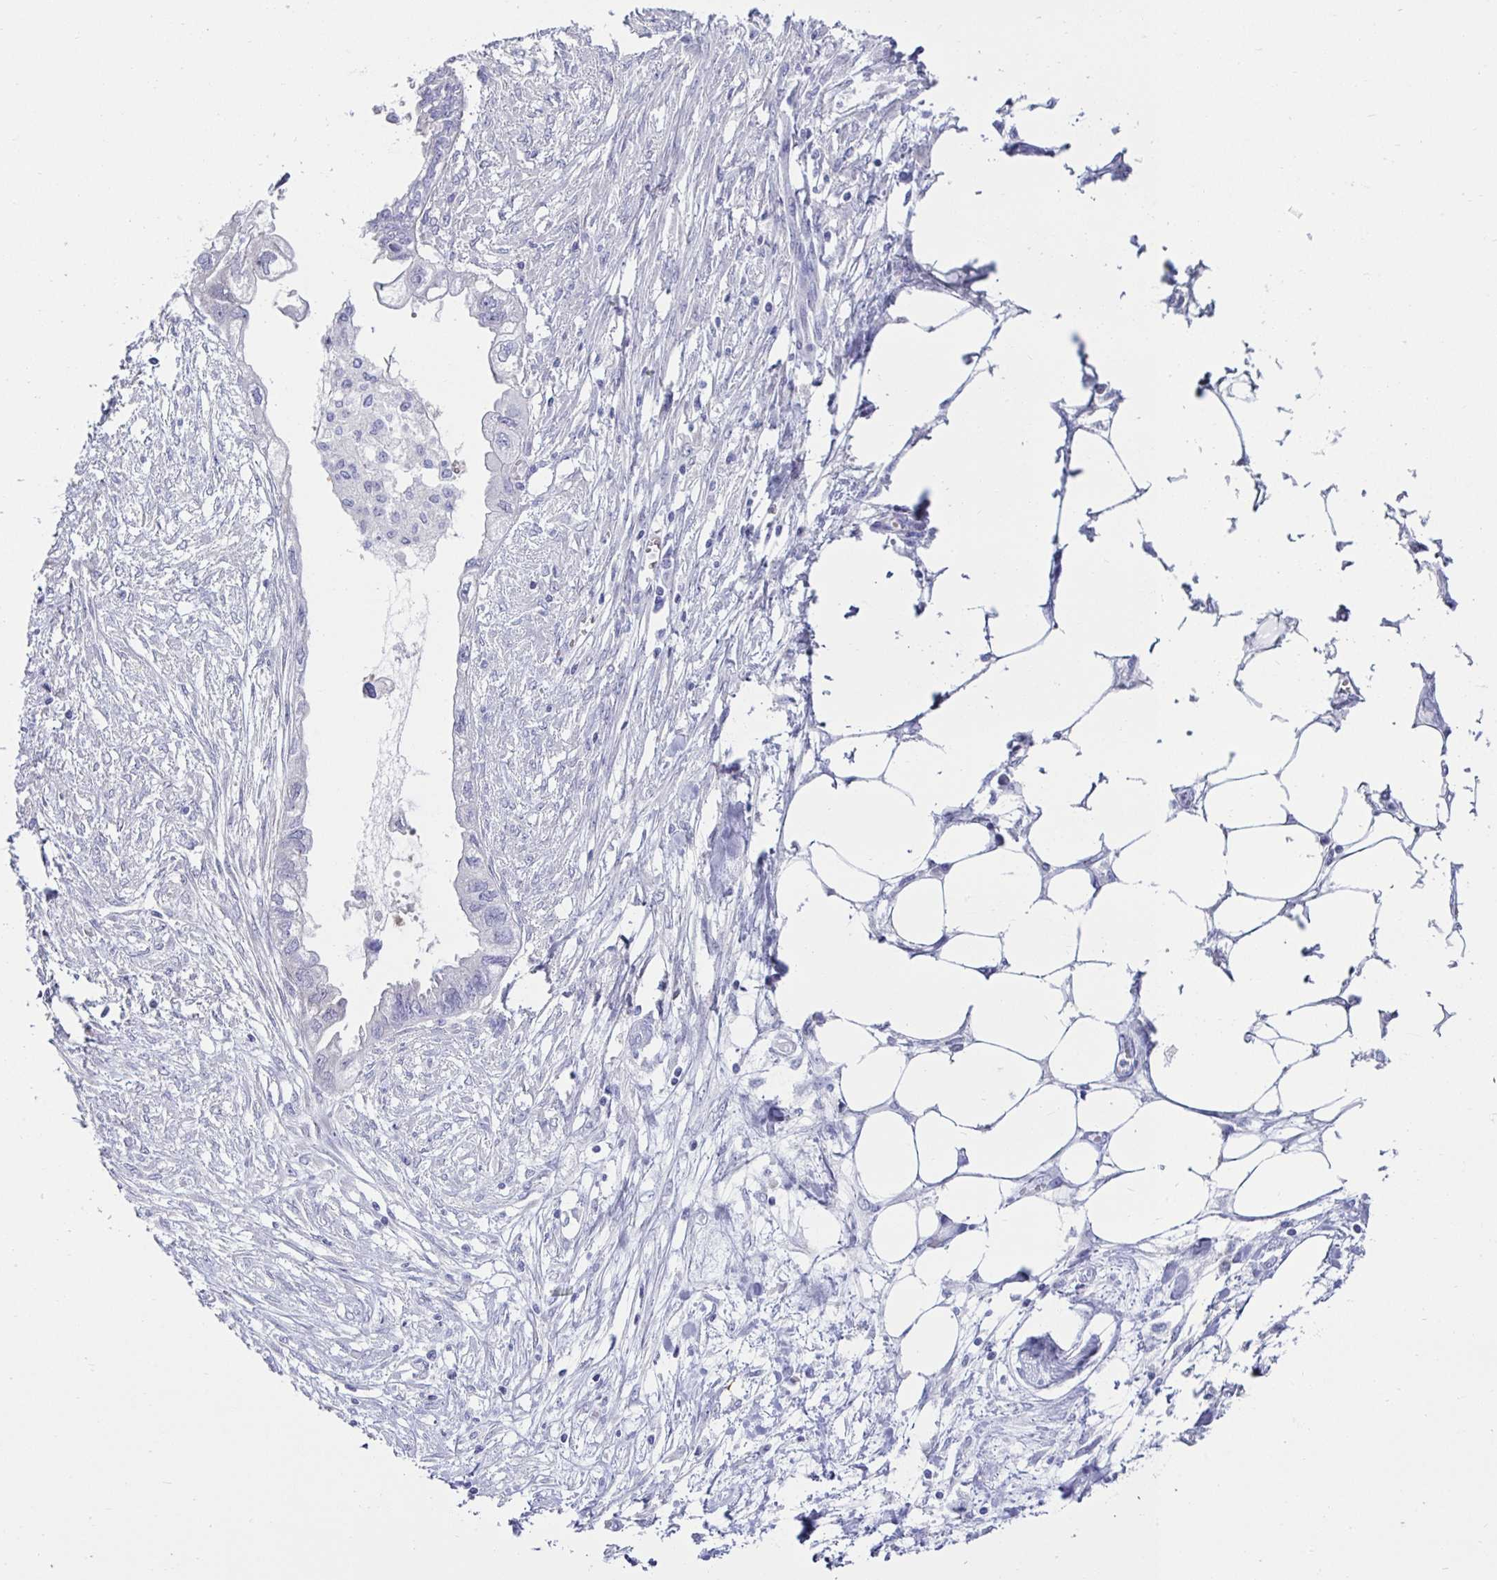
{"staining": {"intensity": "negative", "quantity": "none", "location": "none"}, "tissue": "endometrial cancer", "cell_type": "Tumor cells", "image_type": "cancer", "snomed": [{"axis": "morphology", "description": "Adenocarcinoma, NOS"}, {"axis": "morphology", "description": "Adenocarcinoma, metastatic, NOS"}, {"axis": "topography", "description": "Adipose tissue"}, {"axis": "topography", "description": "Endometrium"}], "caption": "Immunohistochemical staining of endometrial cancer (metastatic adenocarcinoma) reveals no significant expression in tumor cells.", "gene": "MON2", "patient": {"sex": "female", "age": 67}}